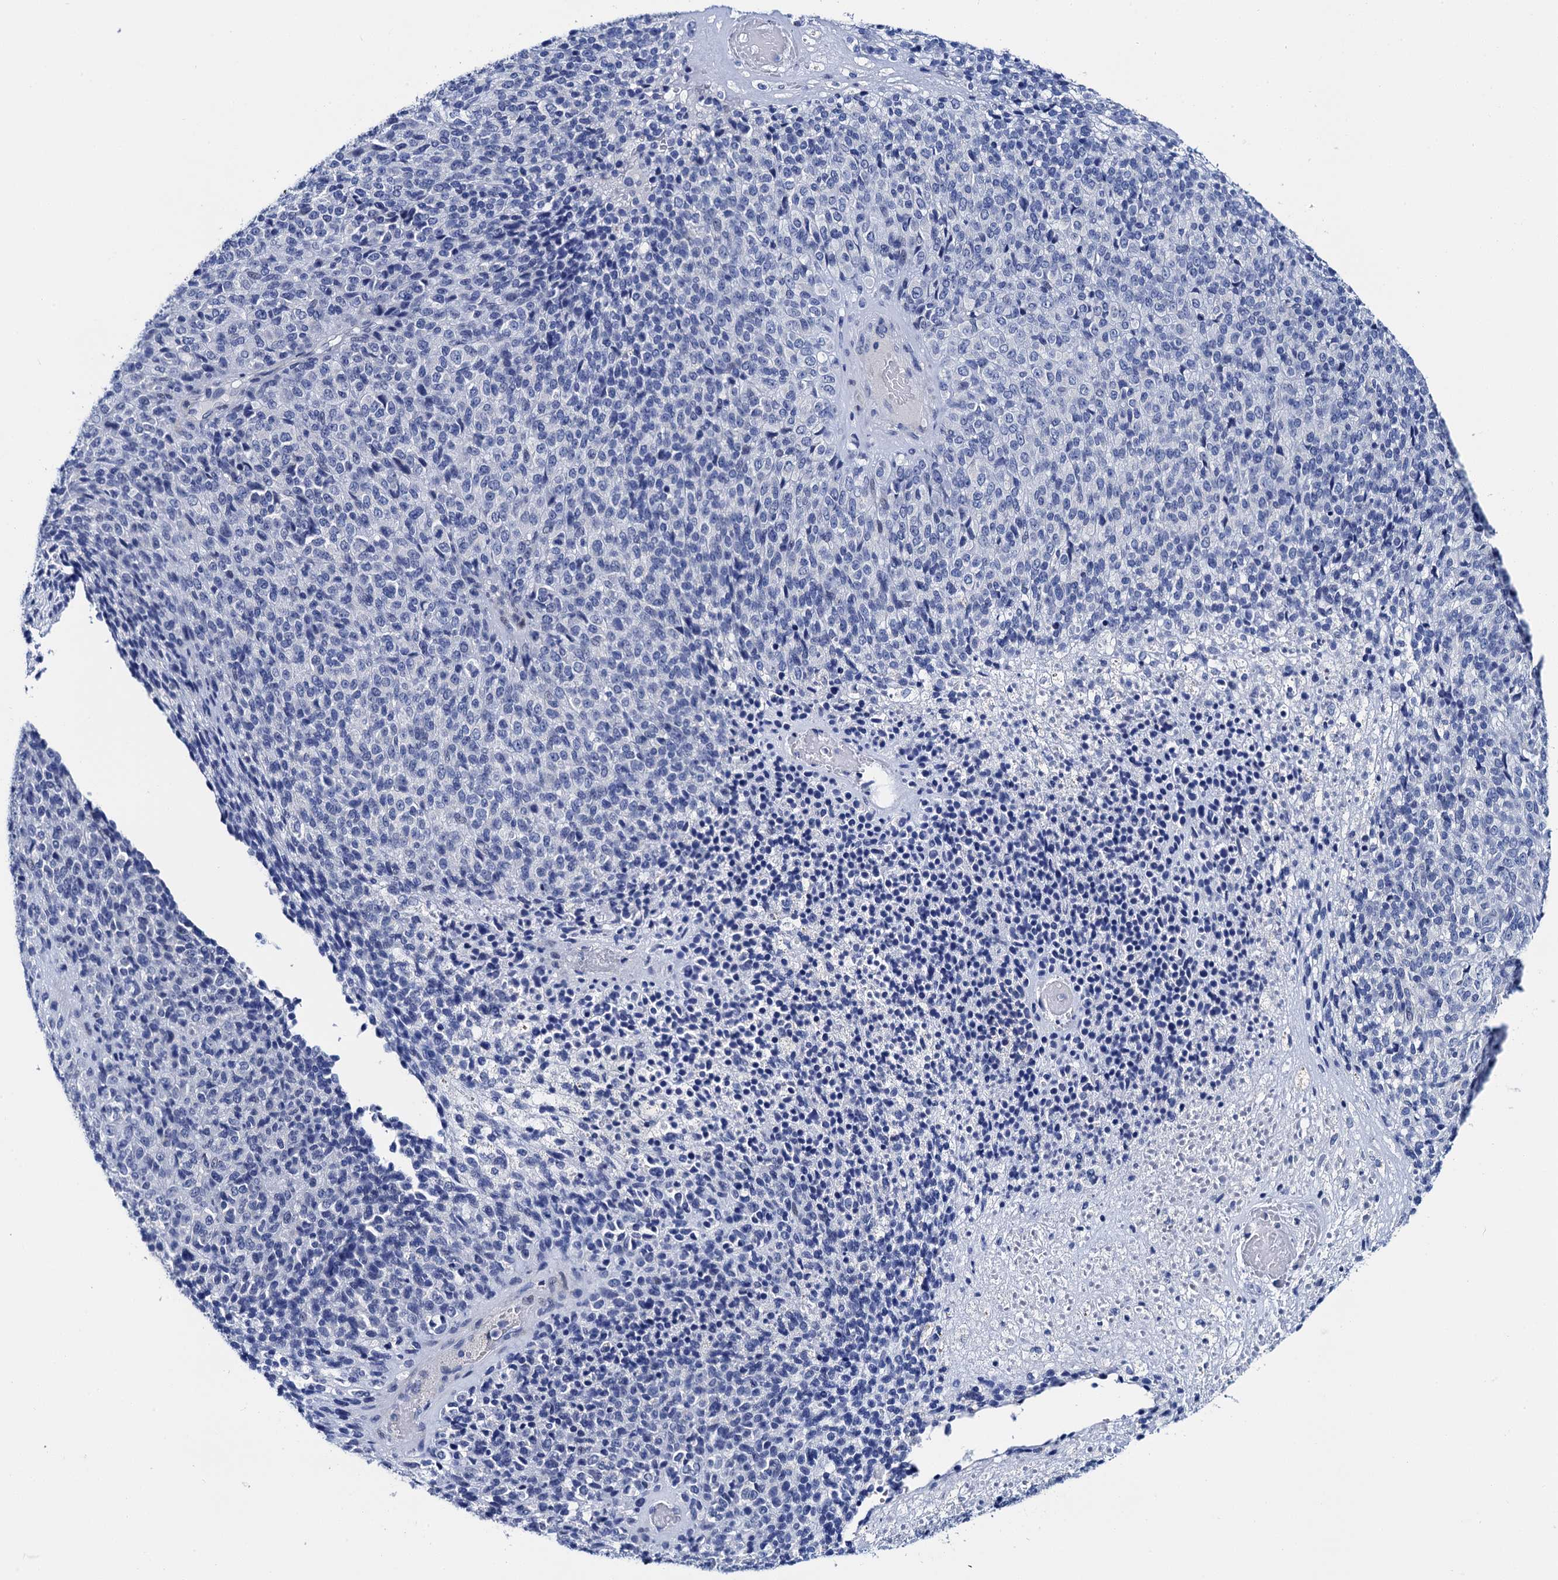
{"staining": {"intensity": "negative", "quantity": "none", "location": "none"}, "tissue": "melanoma", "cell_type": "Tumor cells", "image_type": "cancer", "snomed": [{"axis": "morphology", "description": "Malignant melanoma, Metastatic site"}, {"axis": "topography", "description": "Brain"}], "caption": "The micrograph reveals no significant expression in tumor cells of melanoma.", "gene": "LYPD3", "patient": {"sex": "female", "age": 56}}